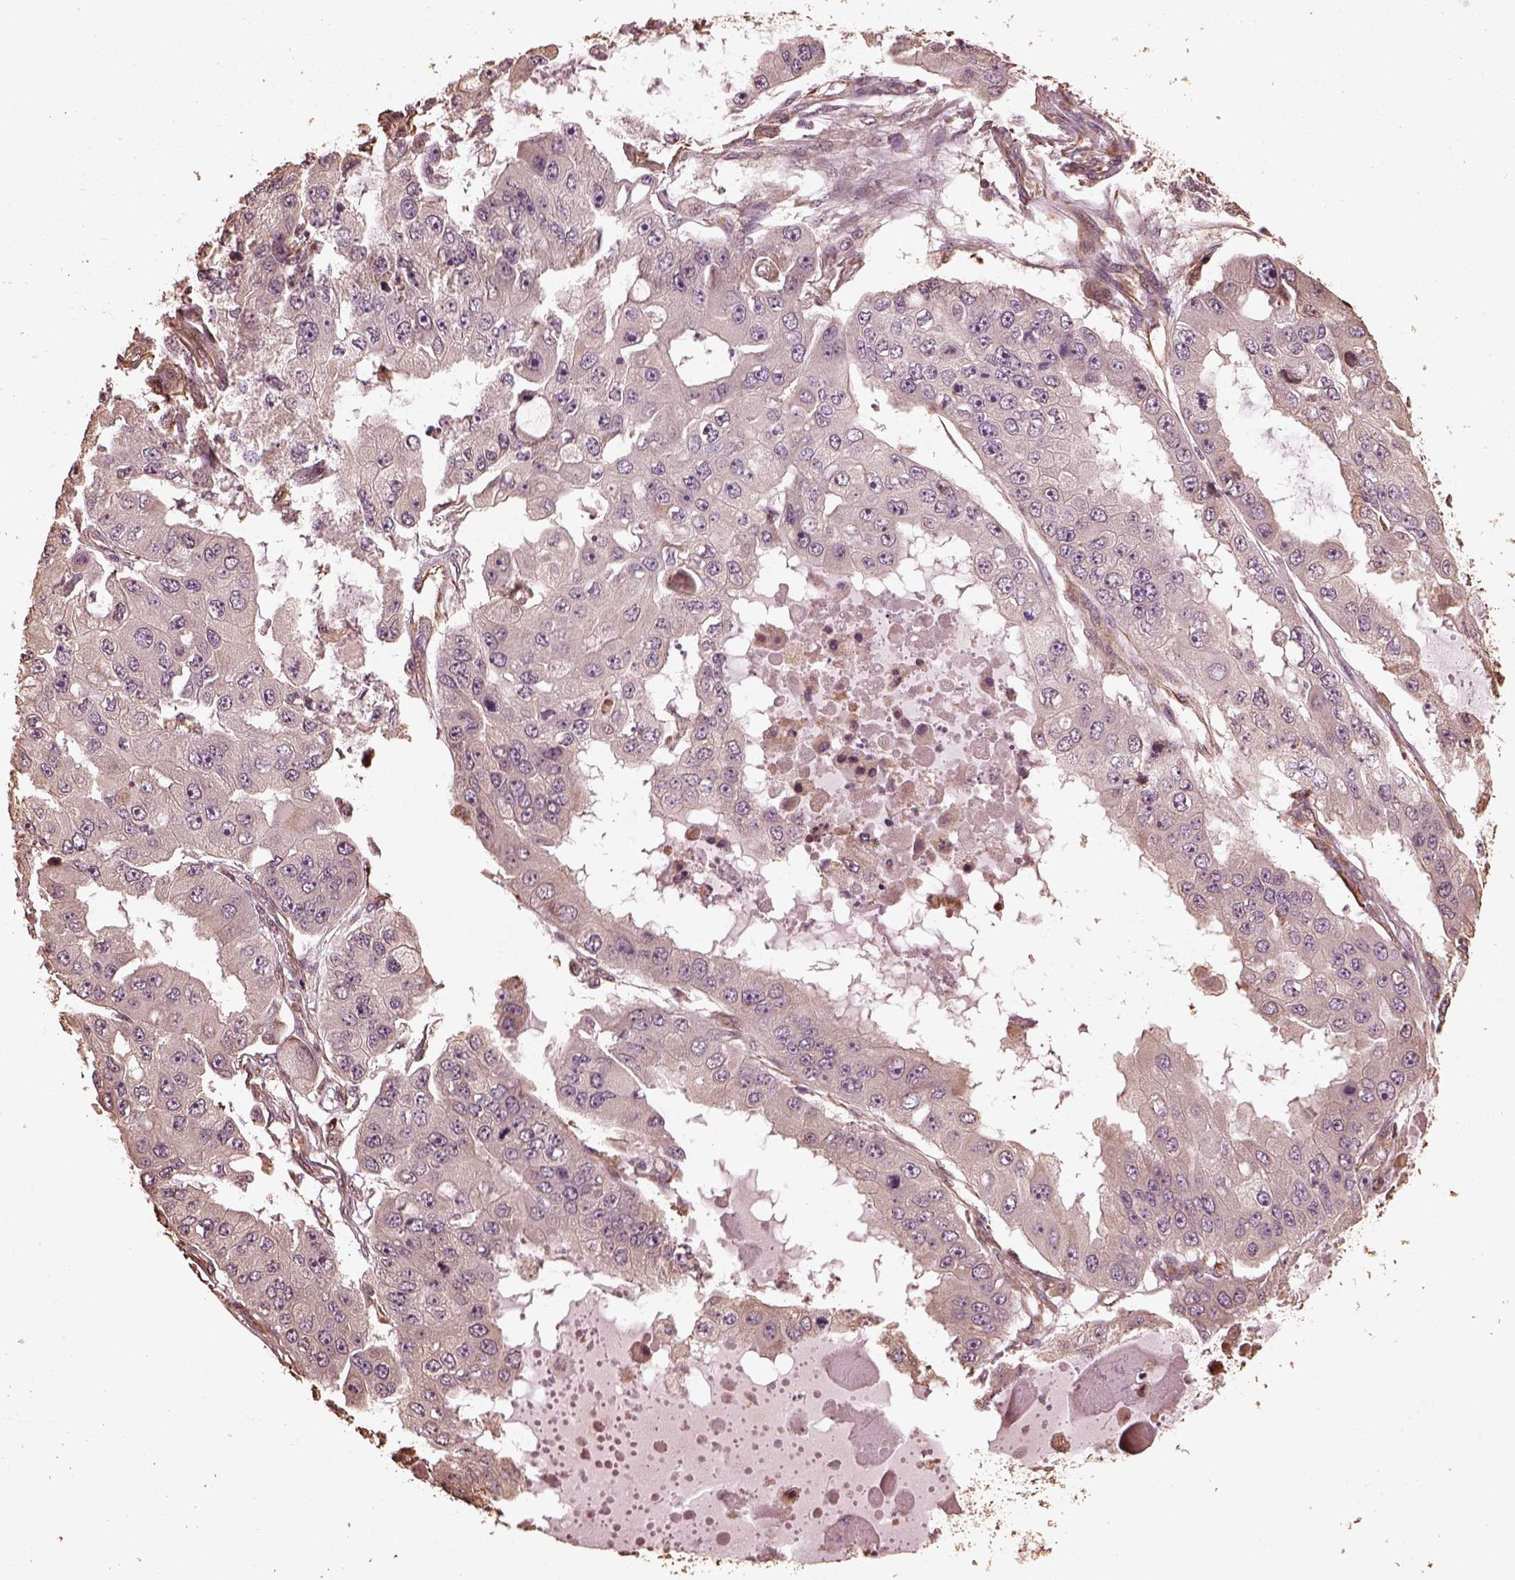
{"staining": {"intensity": "weak", "quantity": "<25%", "location": "cytoplasmic/membranous"}, "tissue": "ovarian cancer", "cell_type": "Tumor cells", "image_type": "cancer", "snomed": [{"axis": "morphology", "description": "Cystadenocarcinoma, serous, NOS"}, {"axis": "topography", "description": "Ovary"}], "caption": "Tumor cells are negative for protein expression in human ovarian cancer.", "gene": "GTPBP1", "patient": {"sex": "female", "age": 56}}